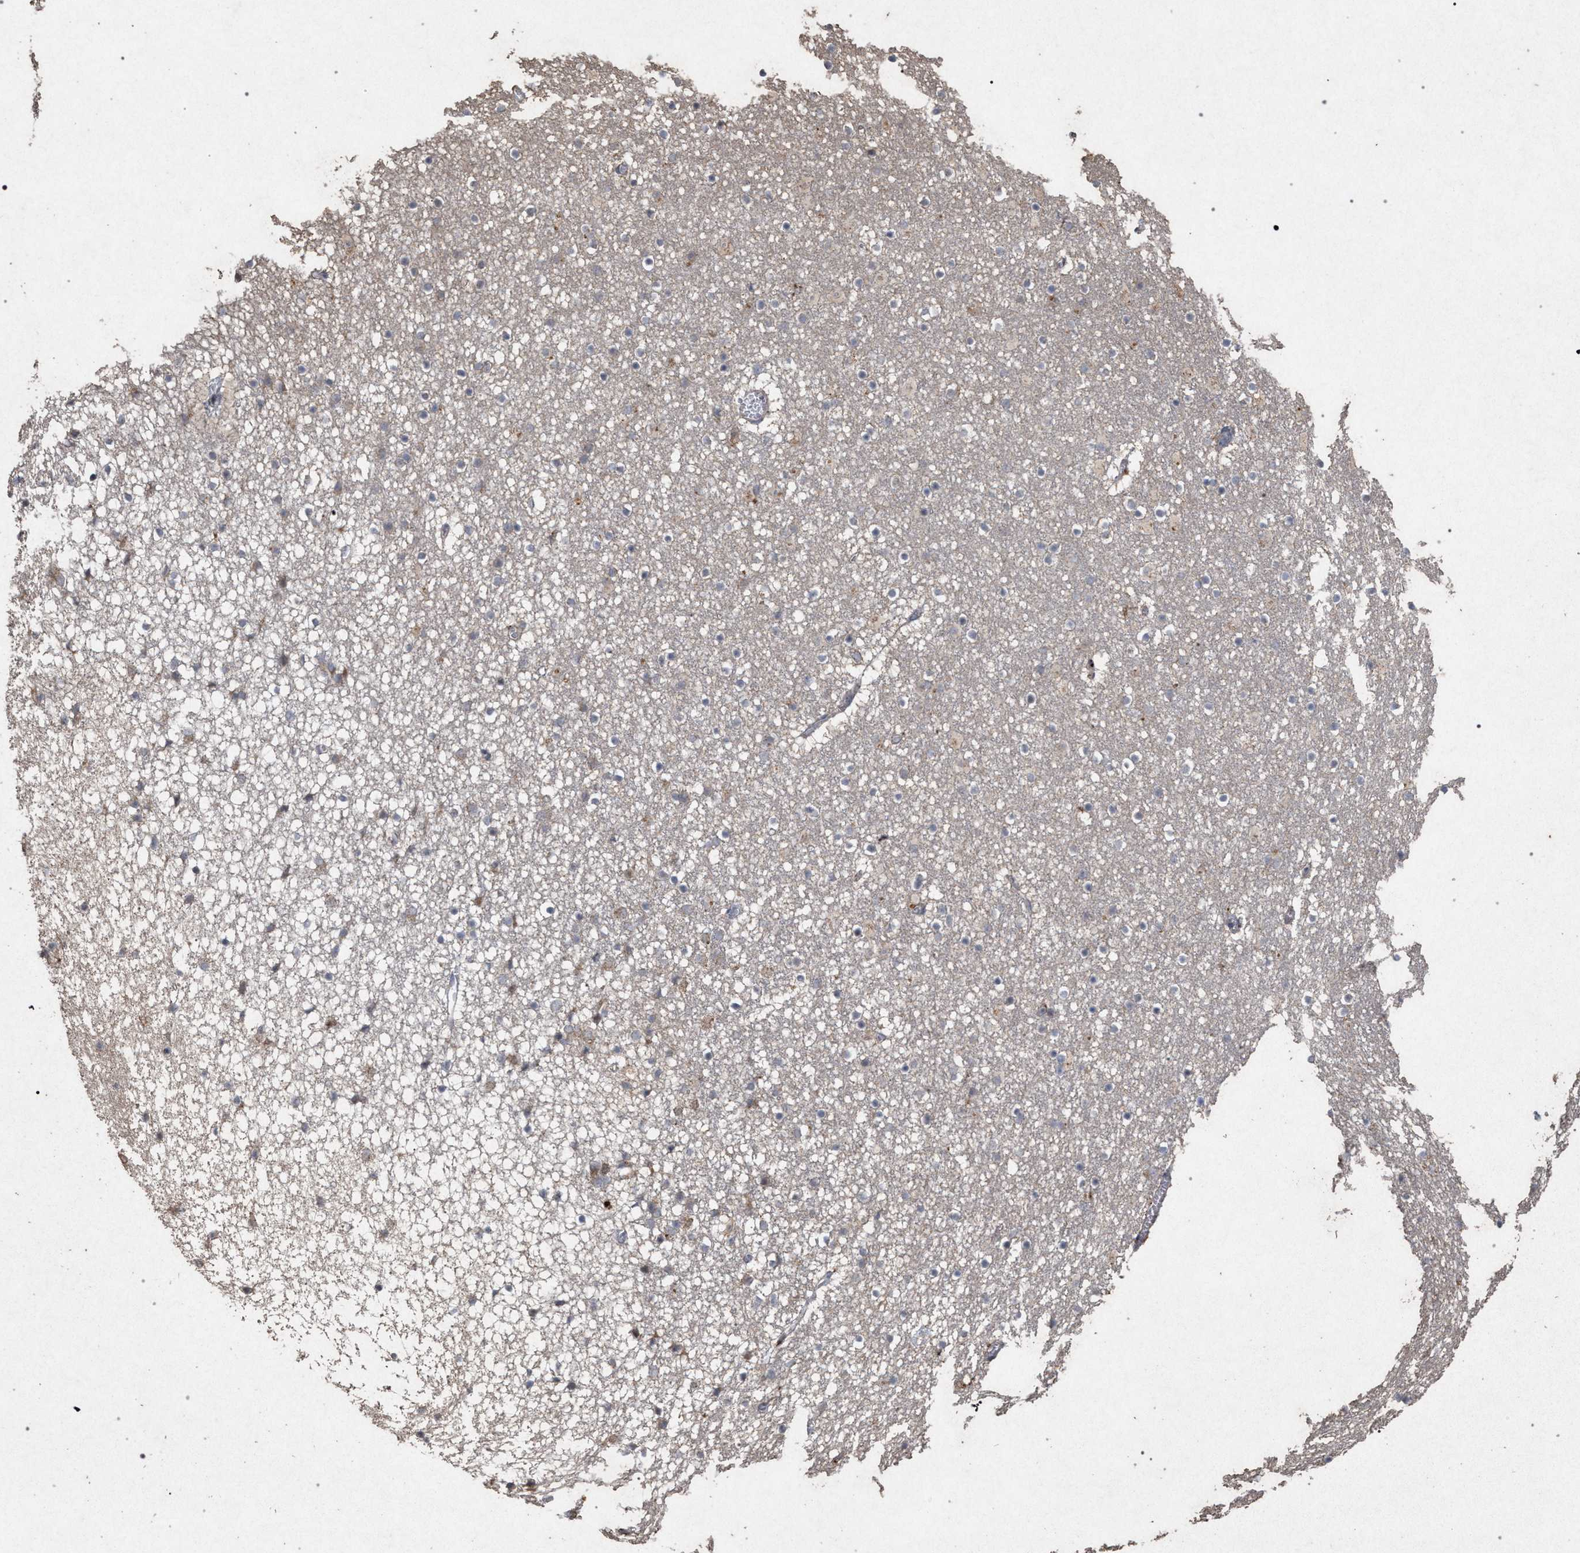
{"staining": {"intensity": "moderate", "quantity": "<25%", "location": "cytoplasmic/membranous"}, "tissue": "caudate", "cell_type": "Glial cells", "image_type": "normal", "snomed": [{"axis": "morphology", "description": "Normal tissue, NOS"}, {"axis": "topography", "description": "Lateral ventricle wall"}], "caption": "Immunohistochemistry (IHC) of unremarkable caudate reveals low levels of moderate cytoplasmic/membranous positivity in approximately <25% of glial cells.", "gene": "PKD2L1", "patient": {"sex": "male", "age": 45}}